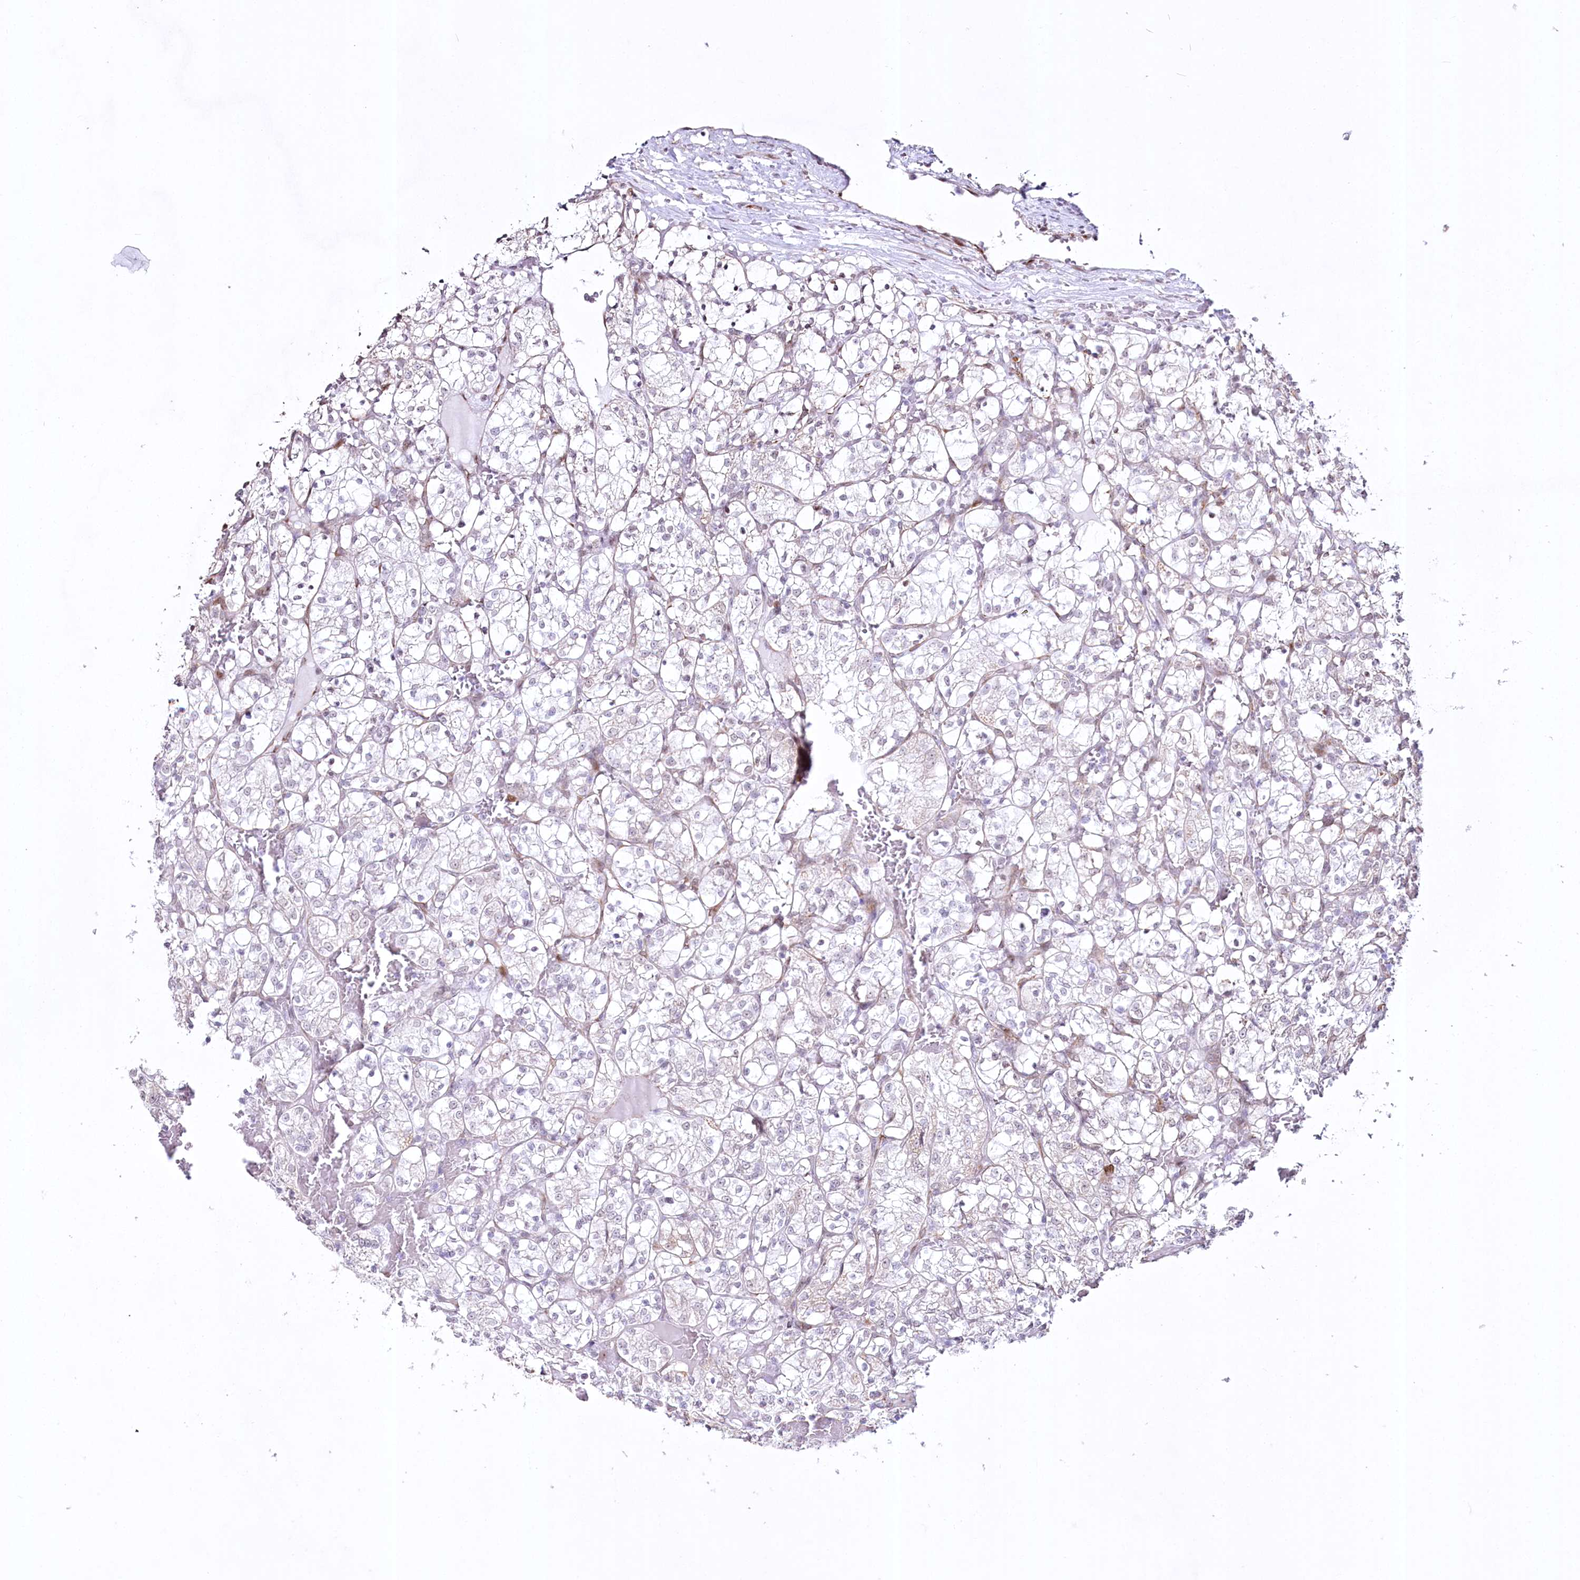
{"staining": {"intensity": "negative", "quantity": "none", "location": "none"}, "tissue": "renal cancer", "cell_type": "Tumor cells", "image_type": "cancer", "snomed": [{"axis": "morphology", "description": "Adenocarcinoma, NOS"}, {"axis": "topography", "description": "Kidney"}], "caption": "Protein analysis of renal cancer (adenocarcinoma) shows no significant staining in tumor cells. (Stains: DAB immunohistochemistry with hematoxylin counter stain, Microscopy: brightfield microscopy at high magnification).", "gene": "YBX3", "patient": {"sex": "female", "age": 69}}